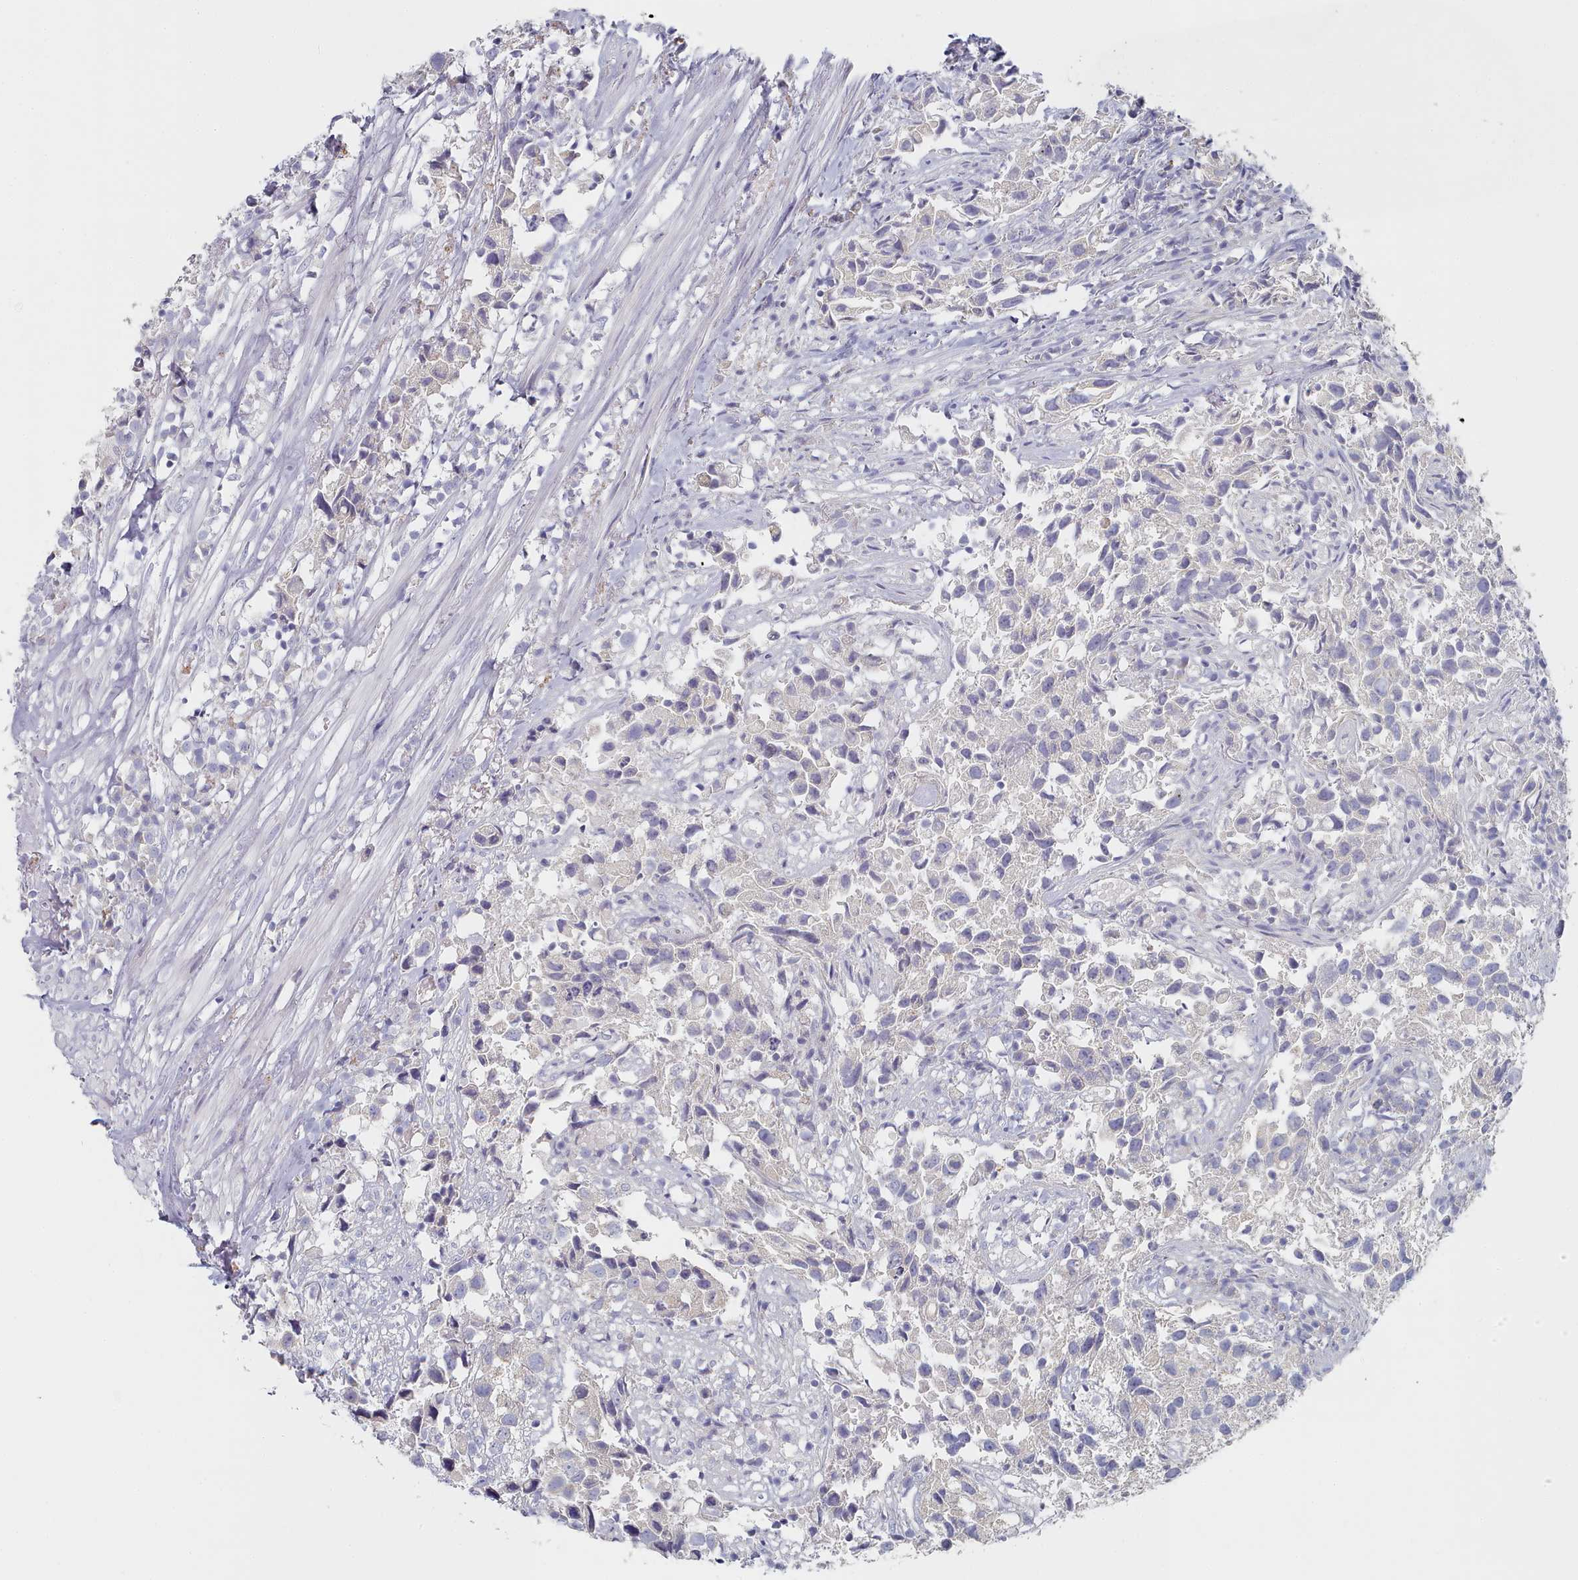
{"staining": {"intensity": "negative", "quantity": "none", "location": "none"}, "tissue": "urothelial cancer", "cell_type": "Tumor cells", "image_type": "cancer", "snomed": [{"axis": "morphology", "description": "Urothelial carcinoma, High grade"}, {"axis": "topography", "description": "Urinary bladder"}], "caption": "An immunohistochemistry histopathology image of urothelial carcinoma (high-grade) is shown. There is no staining in tumor cells of urothelial carcinoma (high-grade). The staining was performed using DAB to visualize the protein expression in brown, while the nuclei were stained in blue with hematoxylin (Magnification: 20x).", "gene": "TYW1B", "patient": {"sex": "female", "age": 75}}